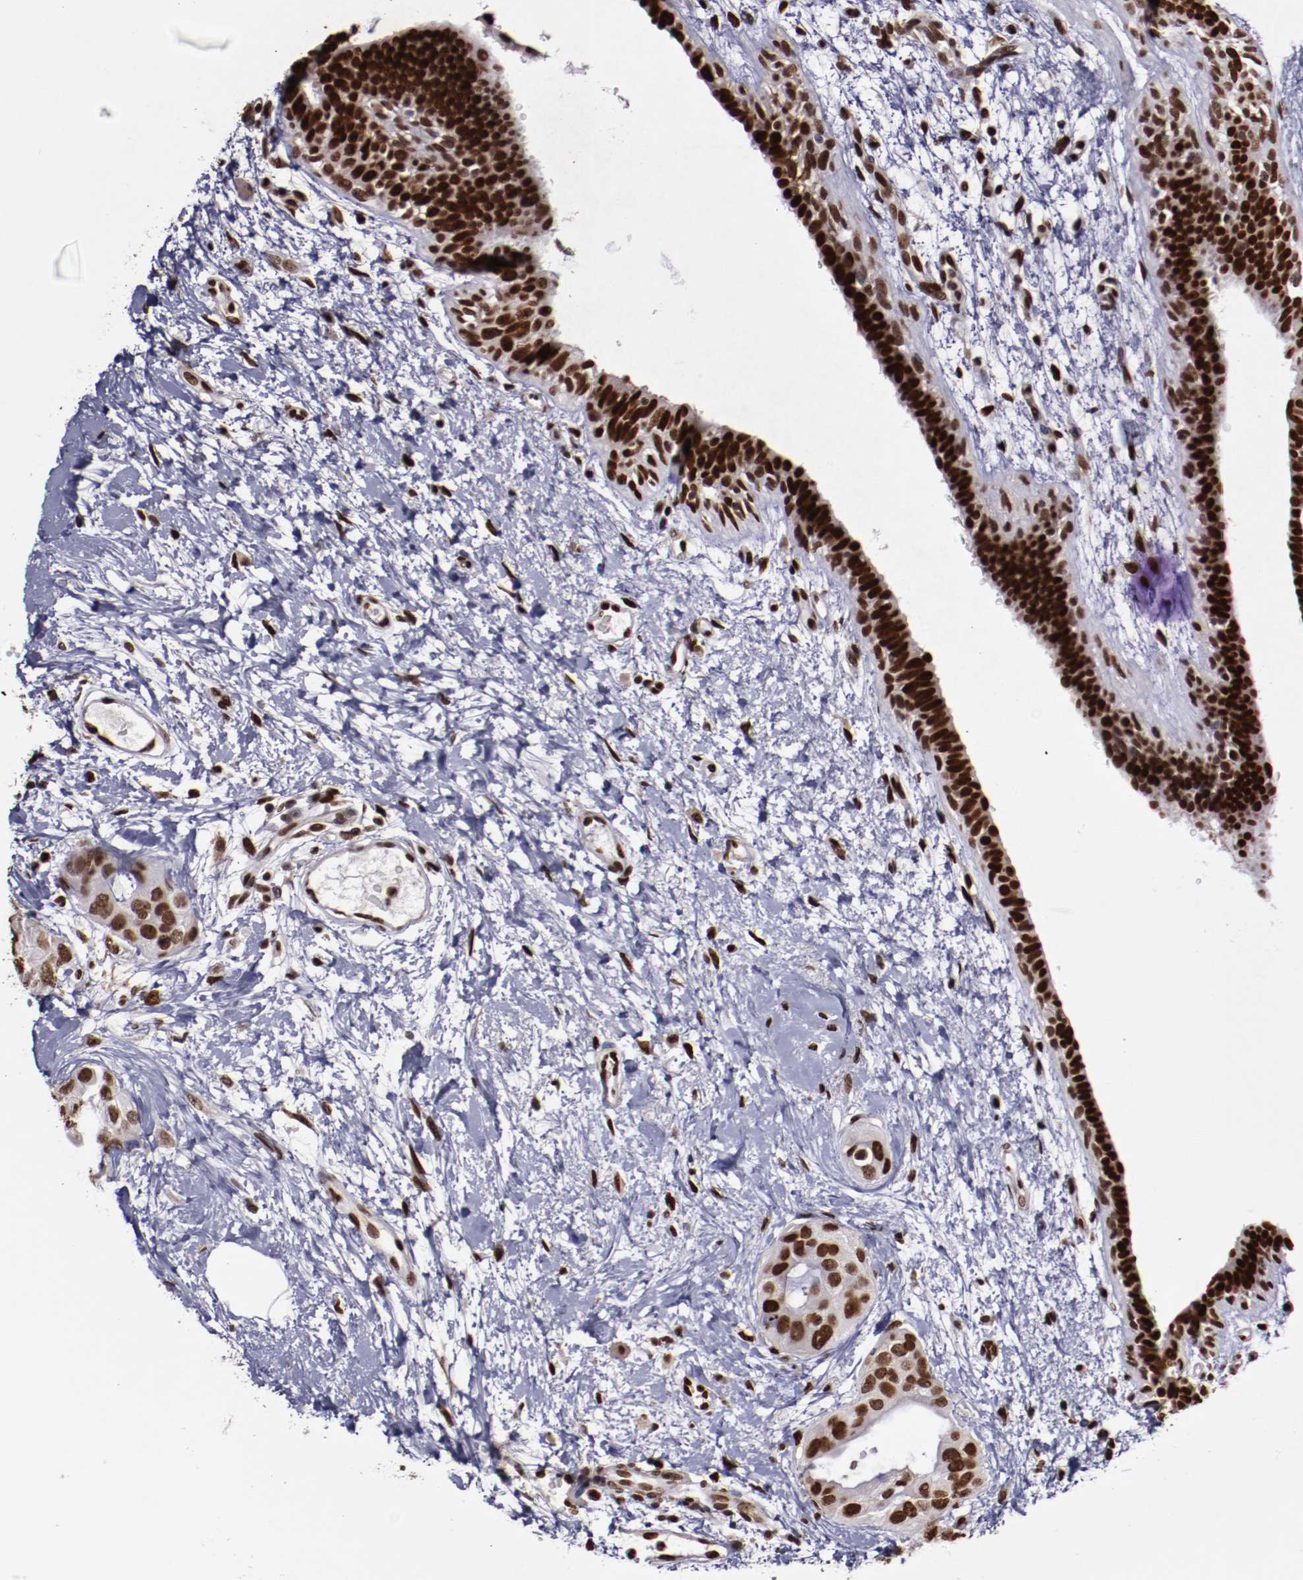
{"staining": {"intensity": "moderate", "quantity": ">75%", "location": "nuclear"}, "tissue": "breast cancer", "cell_type": "Tumor cells", "image_type": "cancer", "snomed": [{"axis": "morphology", "description": "Duct carcinoma"}, {"axis": "topography", "description": "Breast"}], "caption": "Breast cancer tissue exhibits moderate nuclear staining in approximately >75% of tumor cells", "gene": "APEX1", "patient": {"sex": "female", "age": 40}}